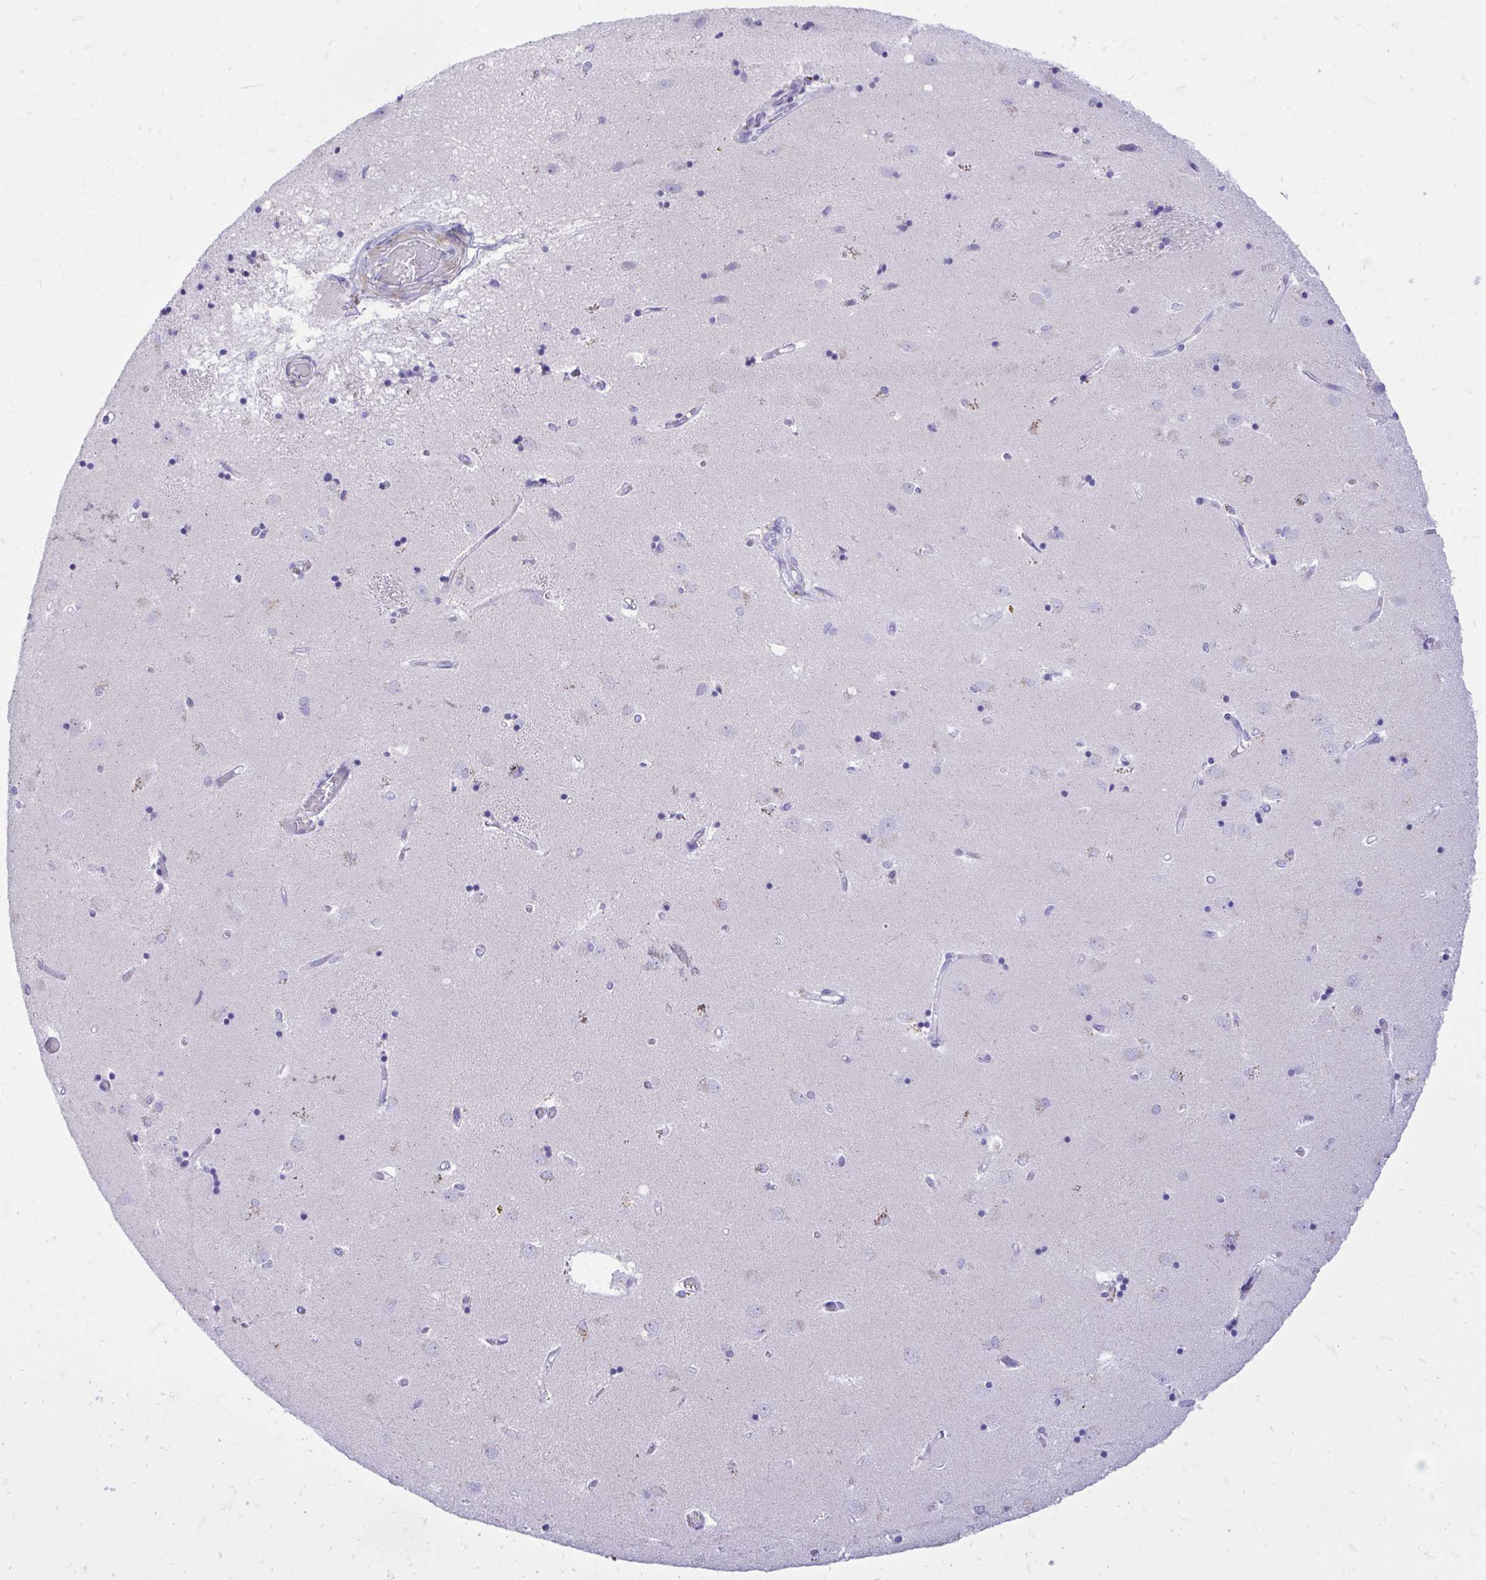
{"staining": {"intensity": "negative", "quantity": "none", "location": "none"}, "tissue": "caudate", "cell_type": "Glial cells", "image_type": "normal", "snomed": [{"axis": "morphology", "description": "Normal tissue, NOS"}, {"axis": "topography", "description": "Lateral ventricle wall"}], "caption": "Immunohistochemistry of unremarkable human caudate reveals no staining in glial cells. (DAB immunohistochemistry, high magnification).", "gene": "ANKDD1B", "patient": {"sex": "male", "age": 54}}